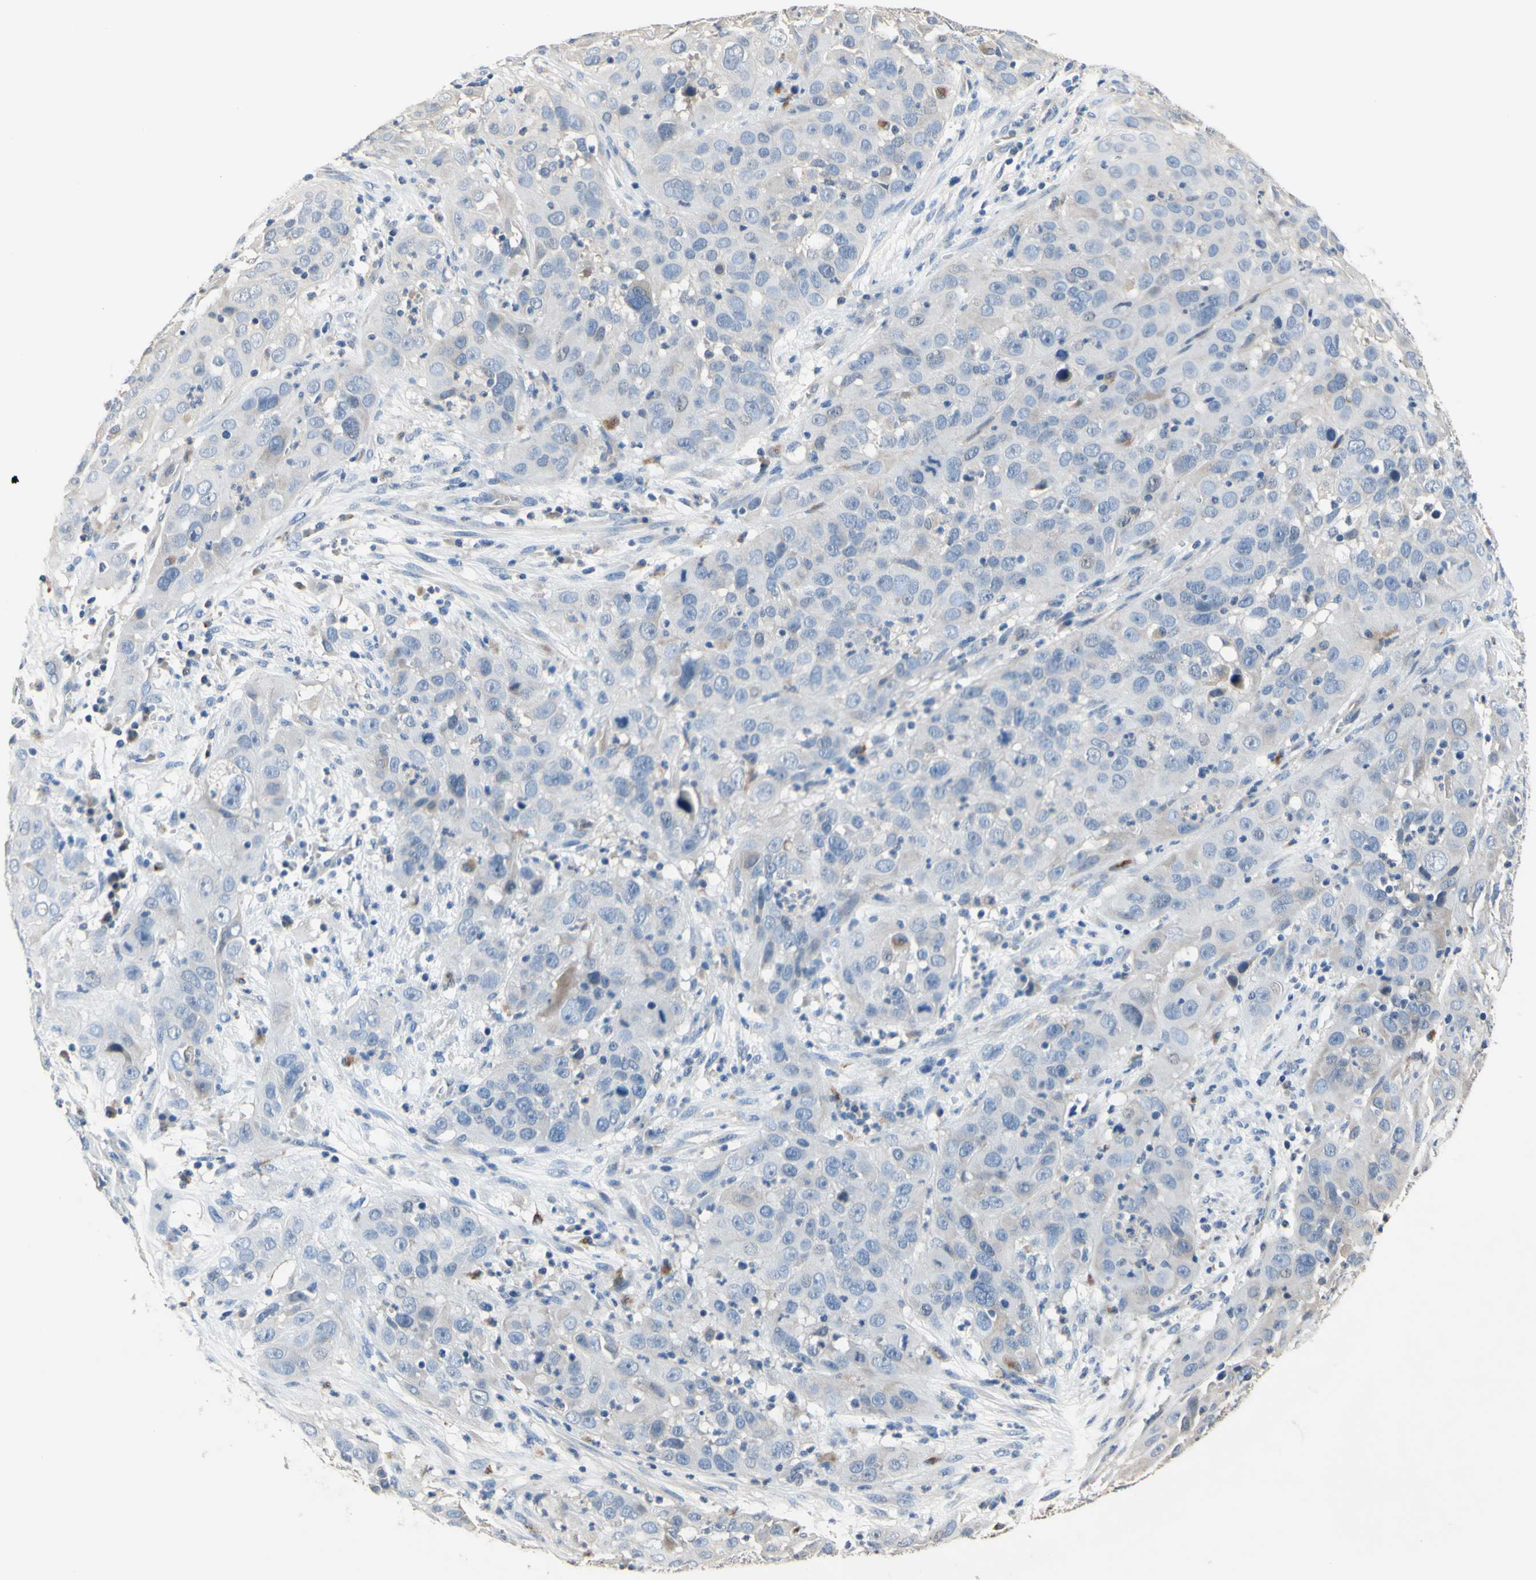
{"staining": {"intensity": "negative", "quantity": "none", "location": "none"}, "tissue": "cervical cancer", "cell_type": "Tumor cells", "image_type": "cancer", "snomed": [{"axis": "morphology", "description": "Squamous cell carcinoma, NOS"}, {"axis": "topography", "description": "Cervix"}], "caption": "This is a micrograph of immunohistochemistry (IHC) staining of cervical cancer, which shows no positivity in tumor cells.", "gene": "CDON", "patient": {"sex": "female", "age": 32}}